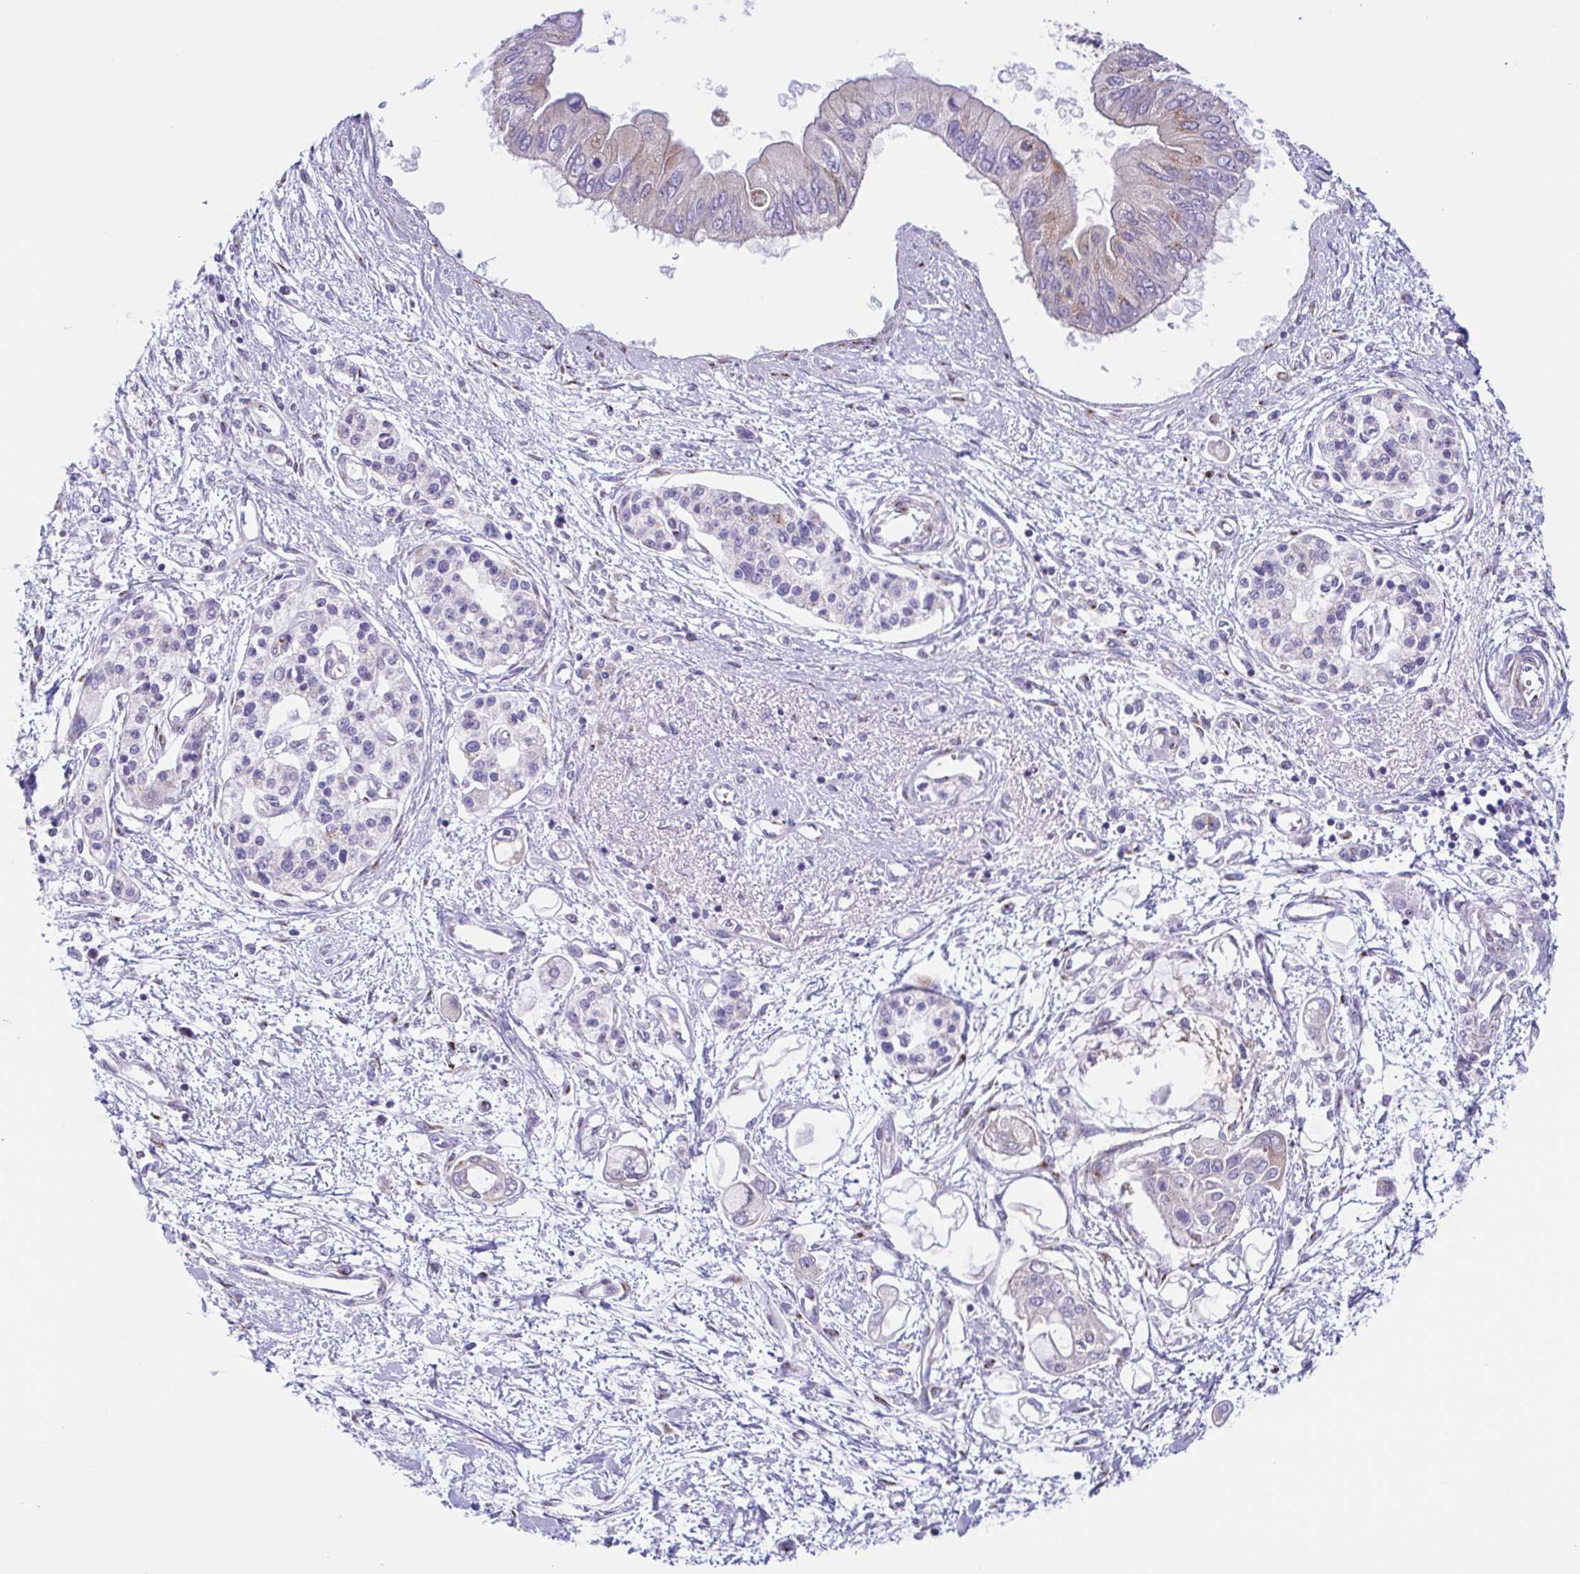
{"staining": {"intensity": "weak", "quantity": "<25%", "location": "cytoplasmic/membranous"}, "tissue": "pancreatic cancer", "cell_type": "Tumor cells", "image_type": "cancer", "snomed": [{"axis": "morphology", "description": "Adenocarcinoma, NOS"}, {"axis": "topography", "description": "Pancreas"}], "caption": "There is no significant staining in tumor cells of pancreatic cancer (adenocarcinoma).", "gene": "COL17A1", "patient": {"sex": "female", "age": 77}}